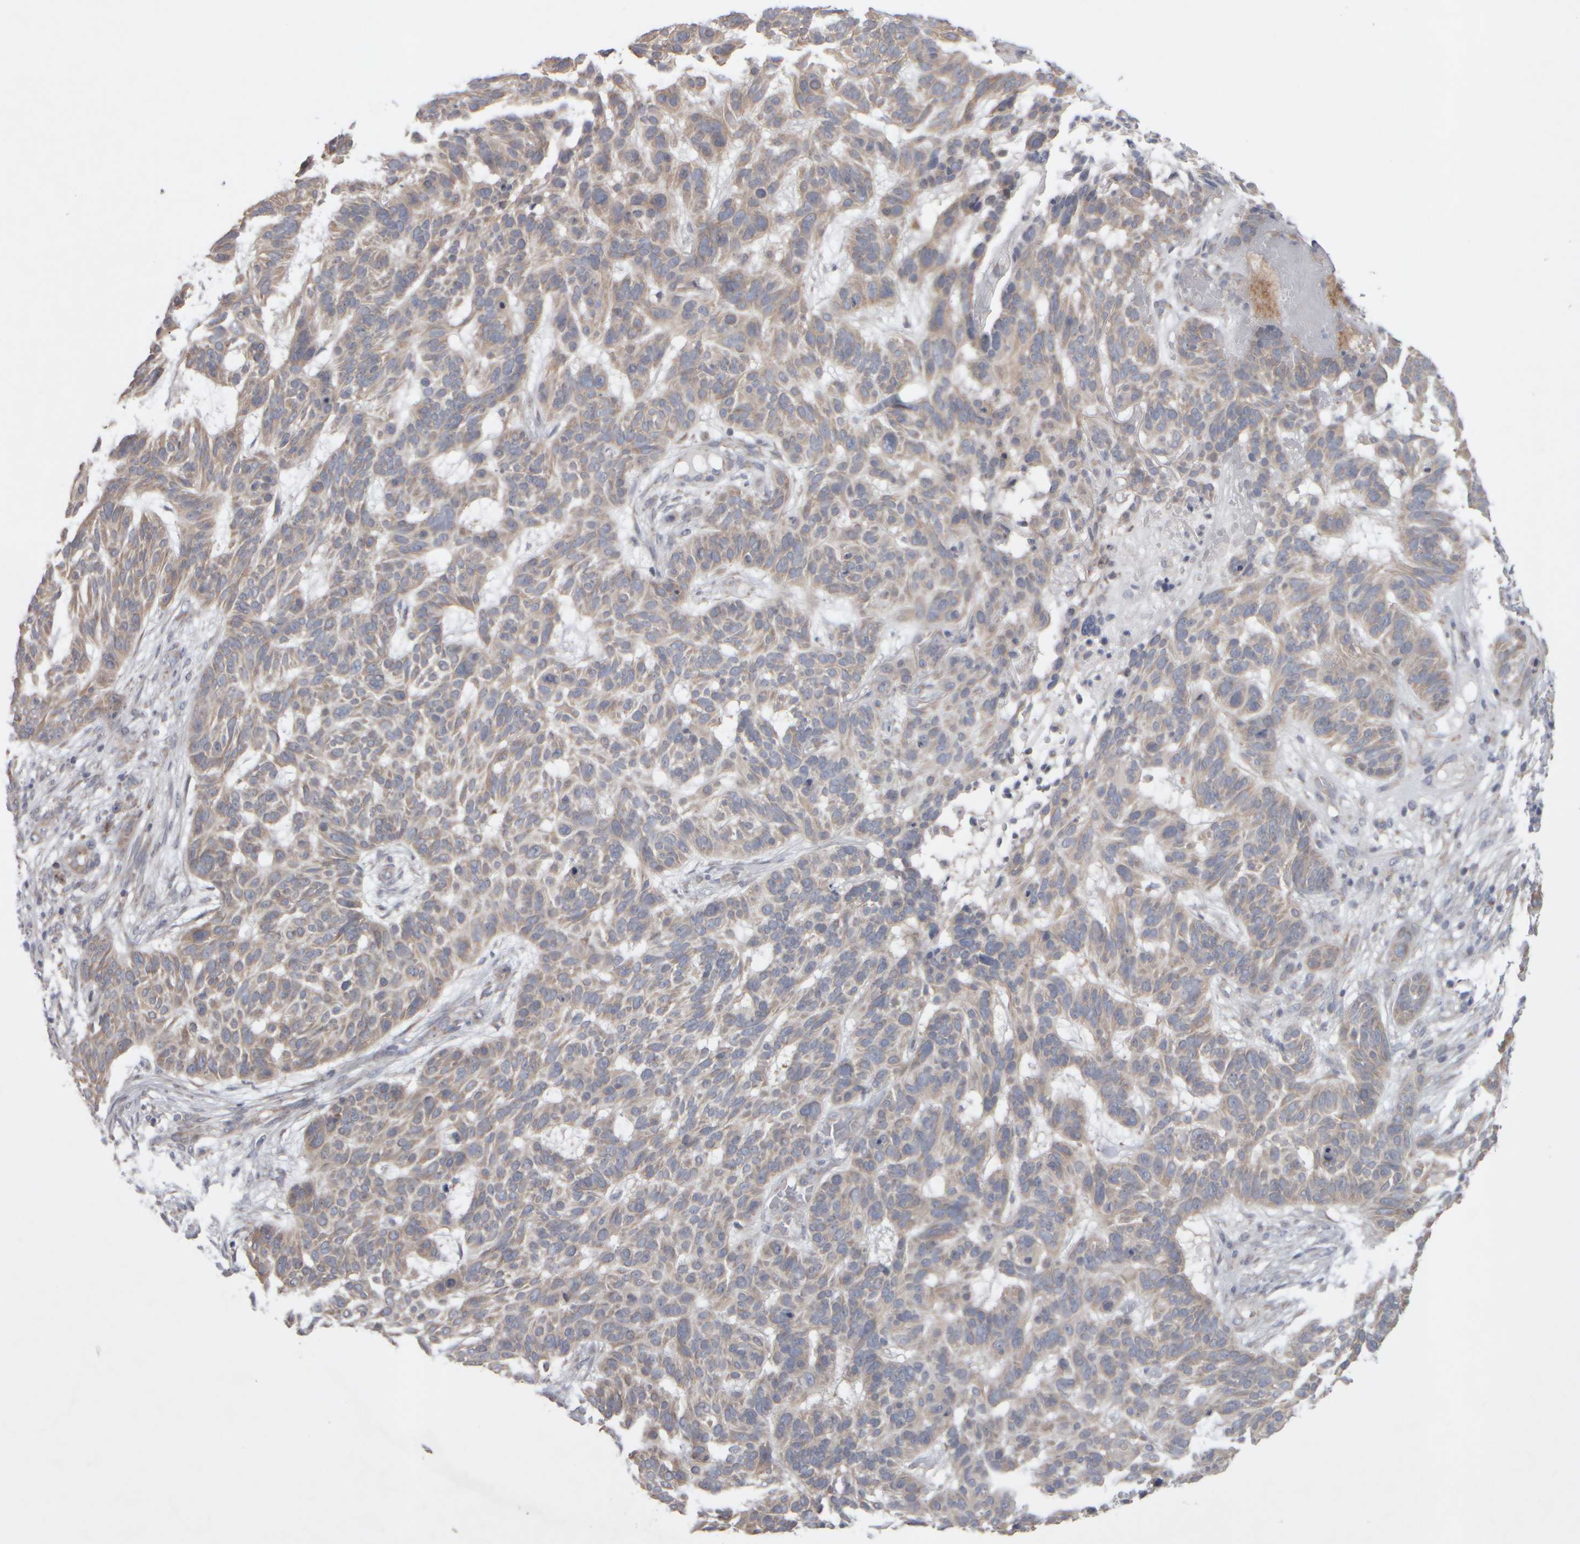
{"staining": {"intensity": "weak", "quantity": "25%-75%", "location": "cytoplasmic/membranous"}, "tissue": "skin cancer", "cell_type": "Tumor cells", "image_type": "cancer", "snomed": [{"axis": "morphology", "description": "Basal cell carcinoma"}, {"axis": "topography", "description": "Skin"}], "caption": "This micrograph demonstrates immunohistochemistry staining of skin cancer, with low weak cytoplasmic/membranous expression in about 25%-75% of tumor cells.", "gene": "SCO1", "patient": {"sex": "male", "age": 85}}